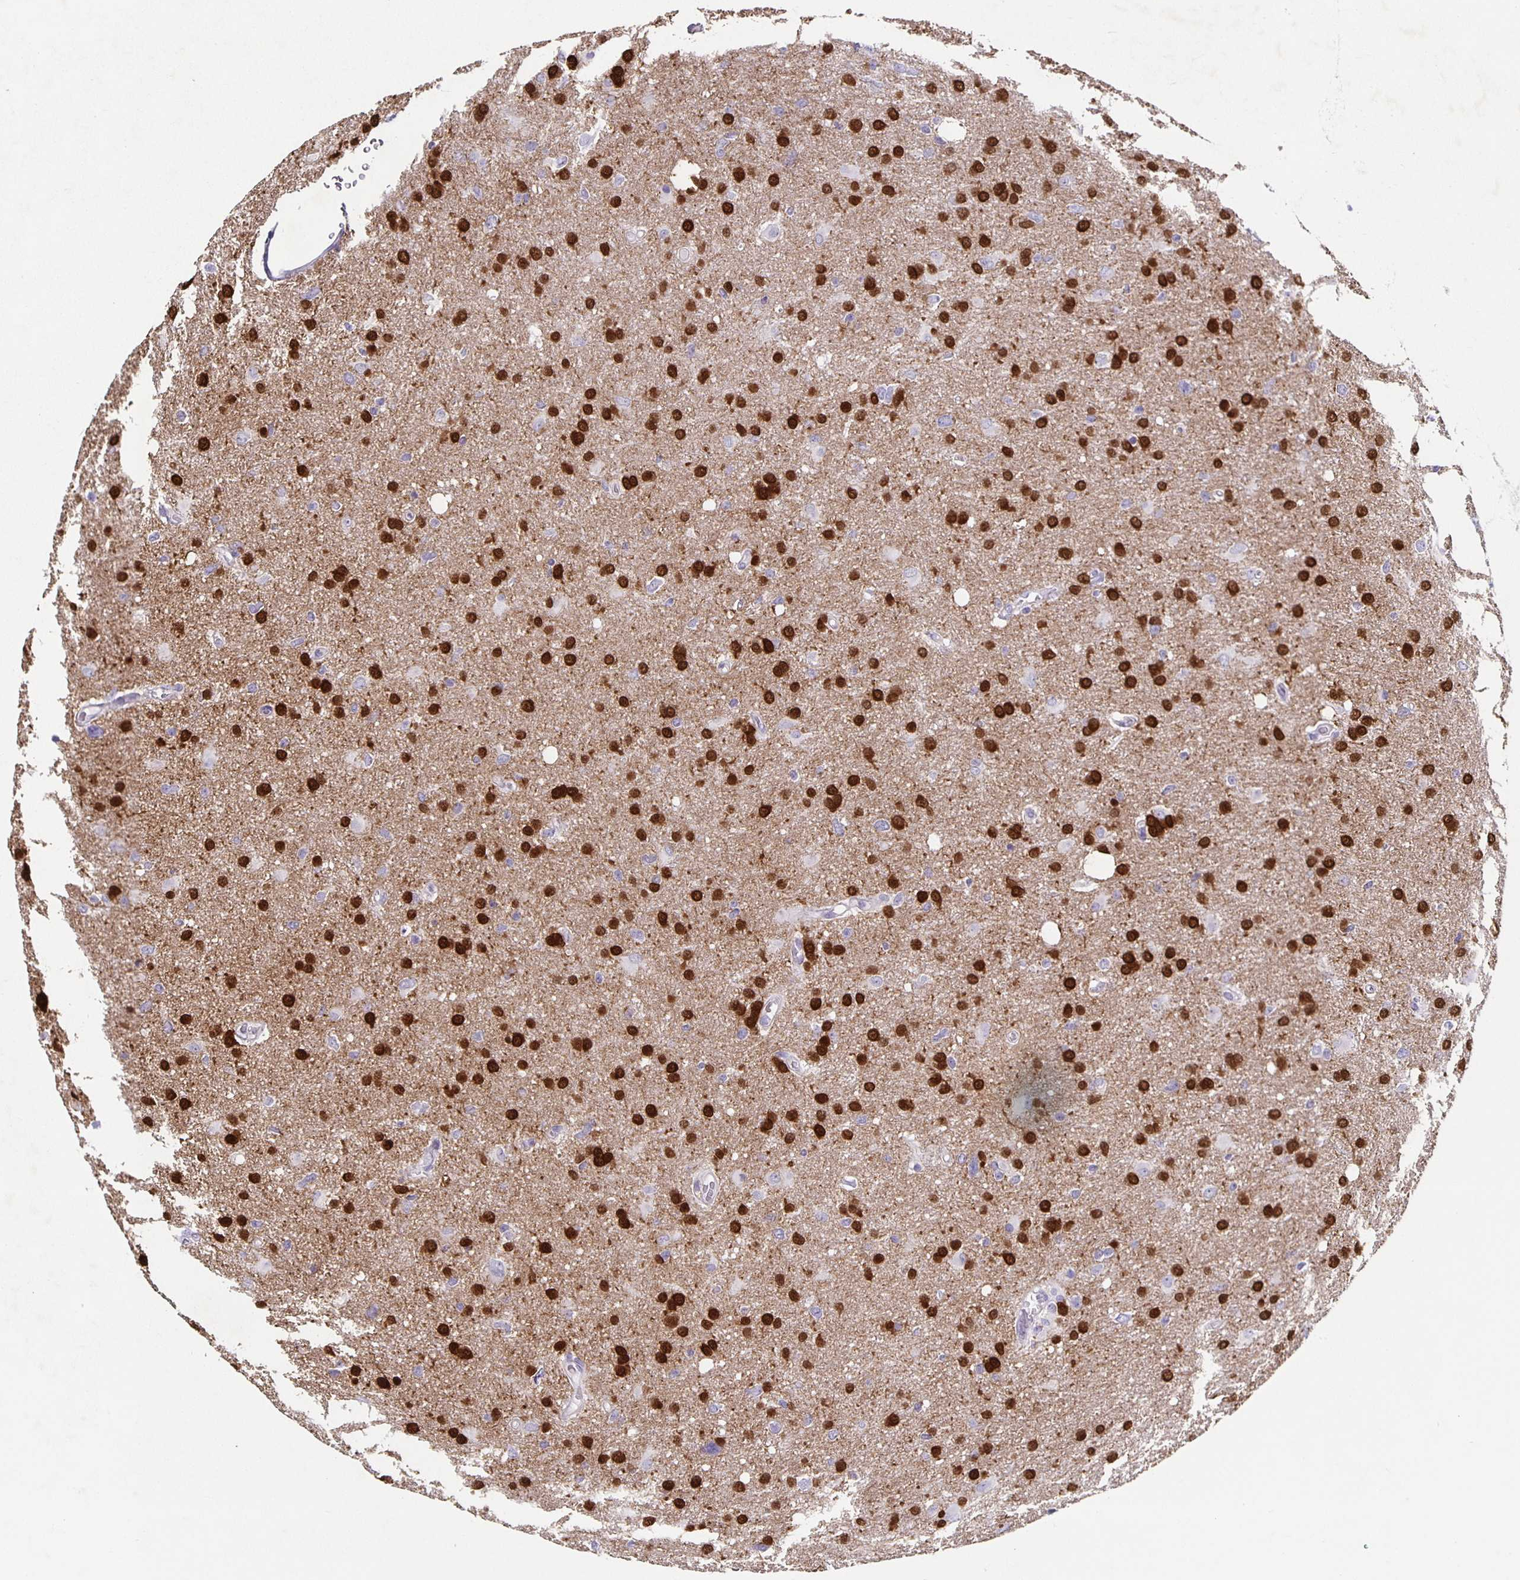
{"staining": {"intensity": "negative", "quantity": "none", "location": "none"}, "tissue": "glioma", "cell_type": "Tumor cells", "image_type": "cancer", "snomed": [{"axis": "morphology", "description": "Glioma, malignant, High grade"}, {"axis": "topography", "description": "Brain"}], "caption": "The histopathology image shows no staining of tumor cells in glioma.", "gene": "CARNS1", "patient": {"sex": "male", "age": 53}}